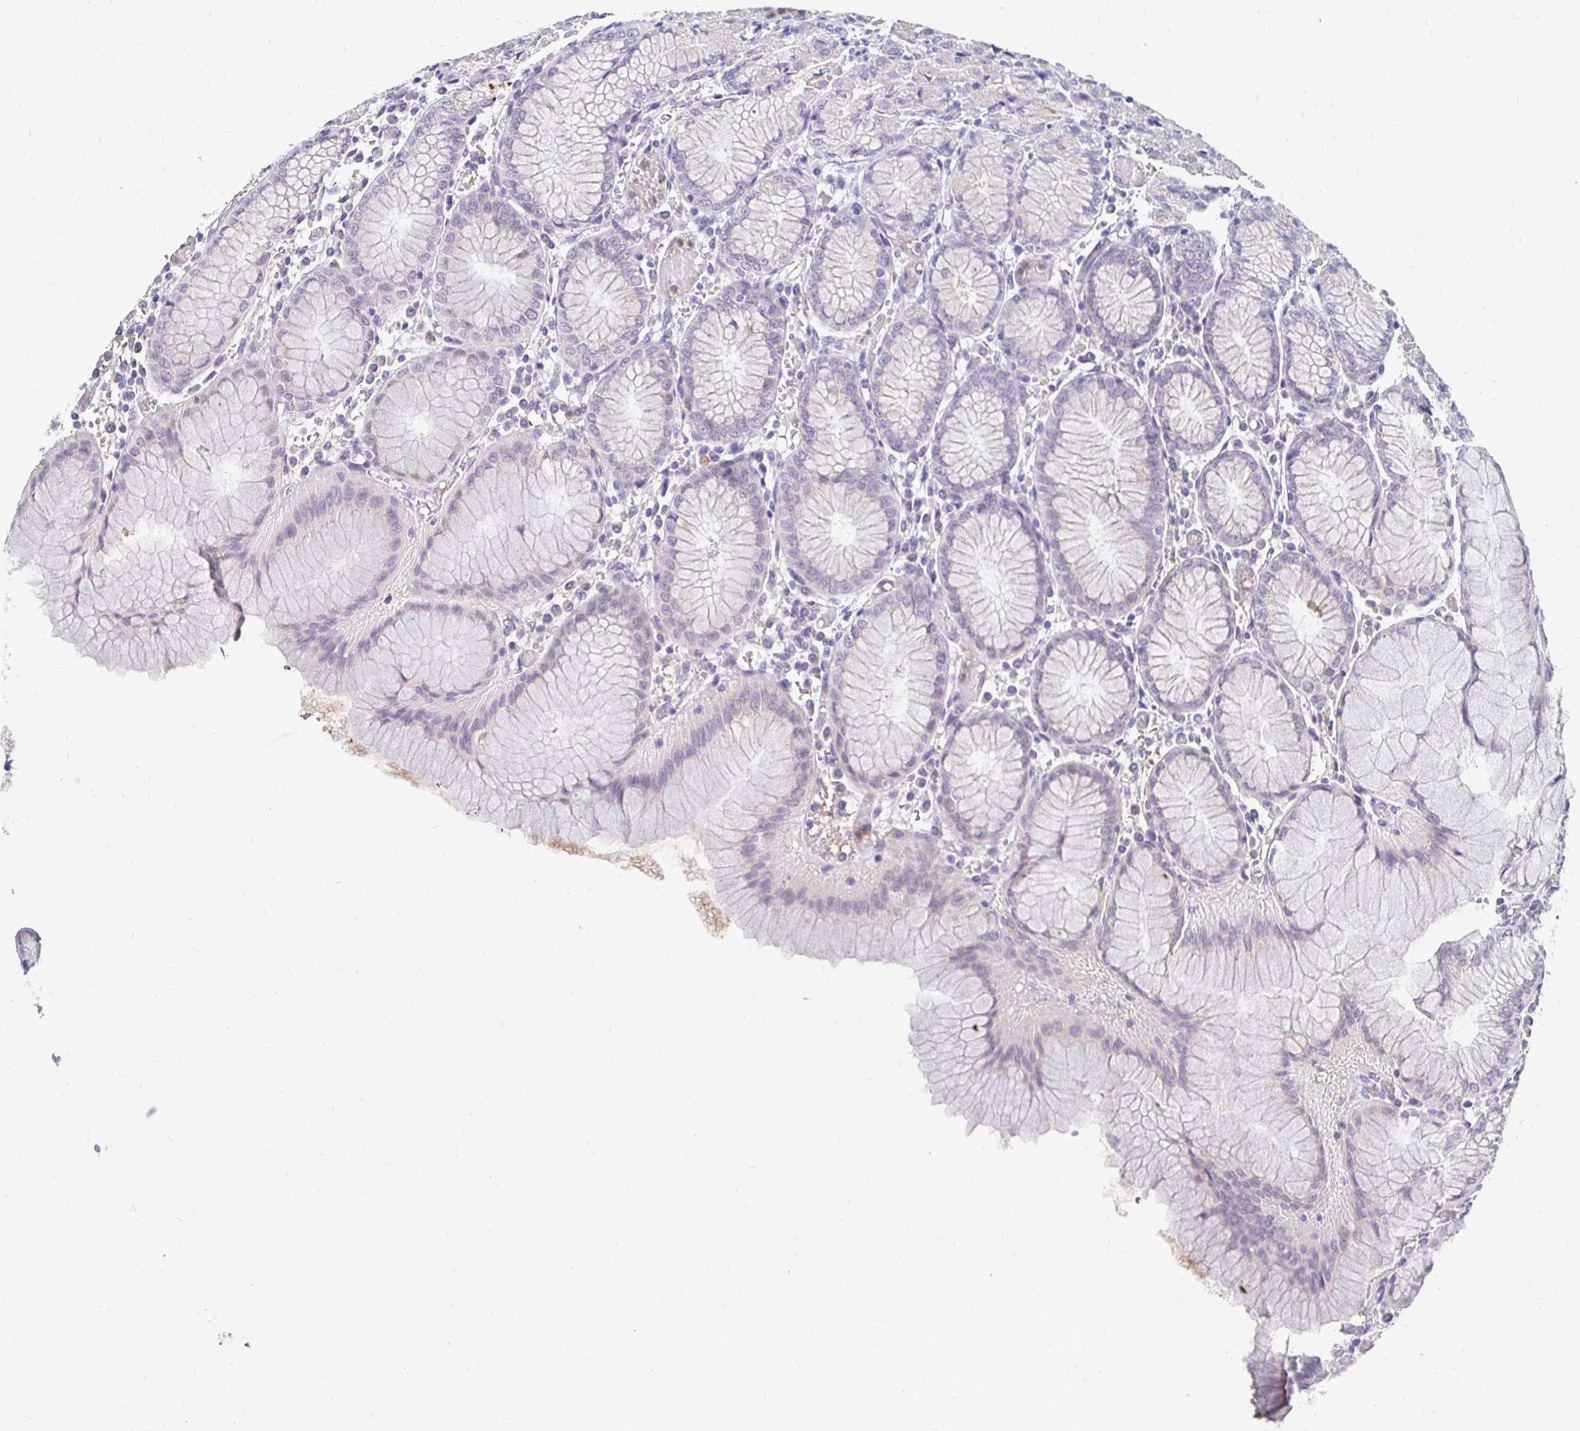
{"staining": {"intensity": "negative", "quantity": "none", "location": "none"}, "tissue": "stomach", "cell_type": "Glandular cells", "image_type": "normal", "snomed": [{"axis": "morphology", "description": "Normal tissue, NOS"}, {"axis": "topography", "description": "Stomach"}], "caption": "Immunohistochemistry of normal human stomach demonstrates no positivity in glandular cells.", "gene": "GK2", "patient": {"sex": "female", "age": 57}}